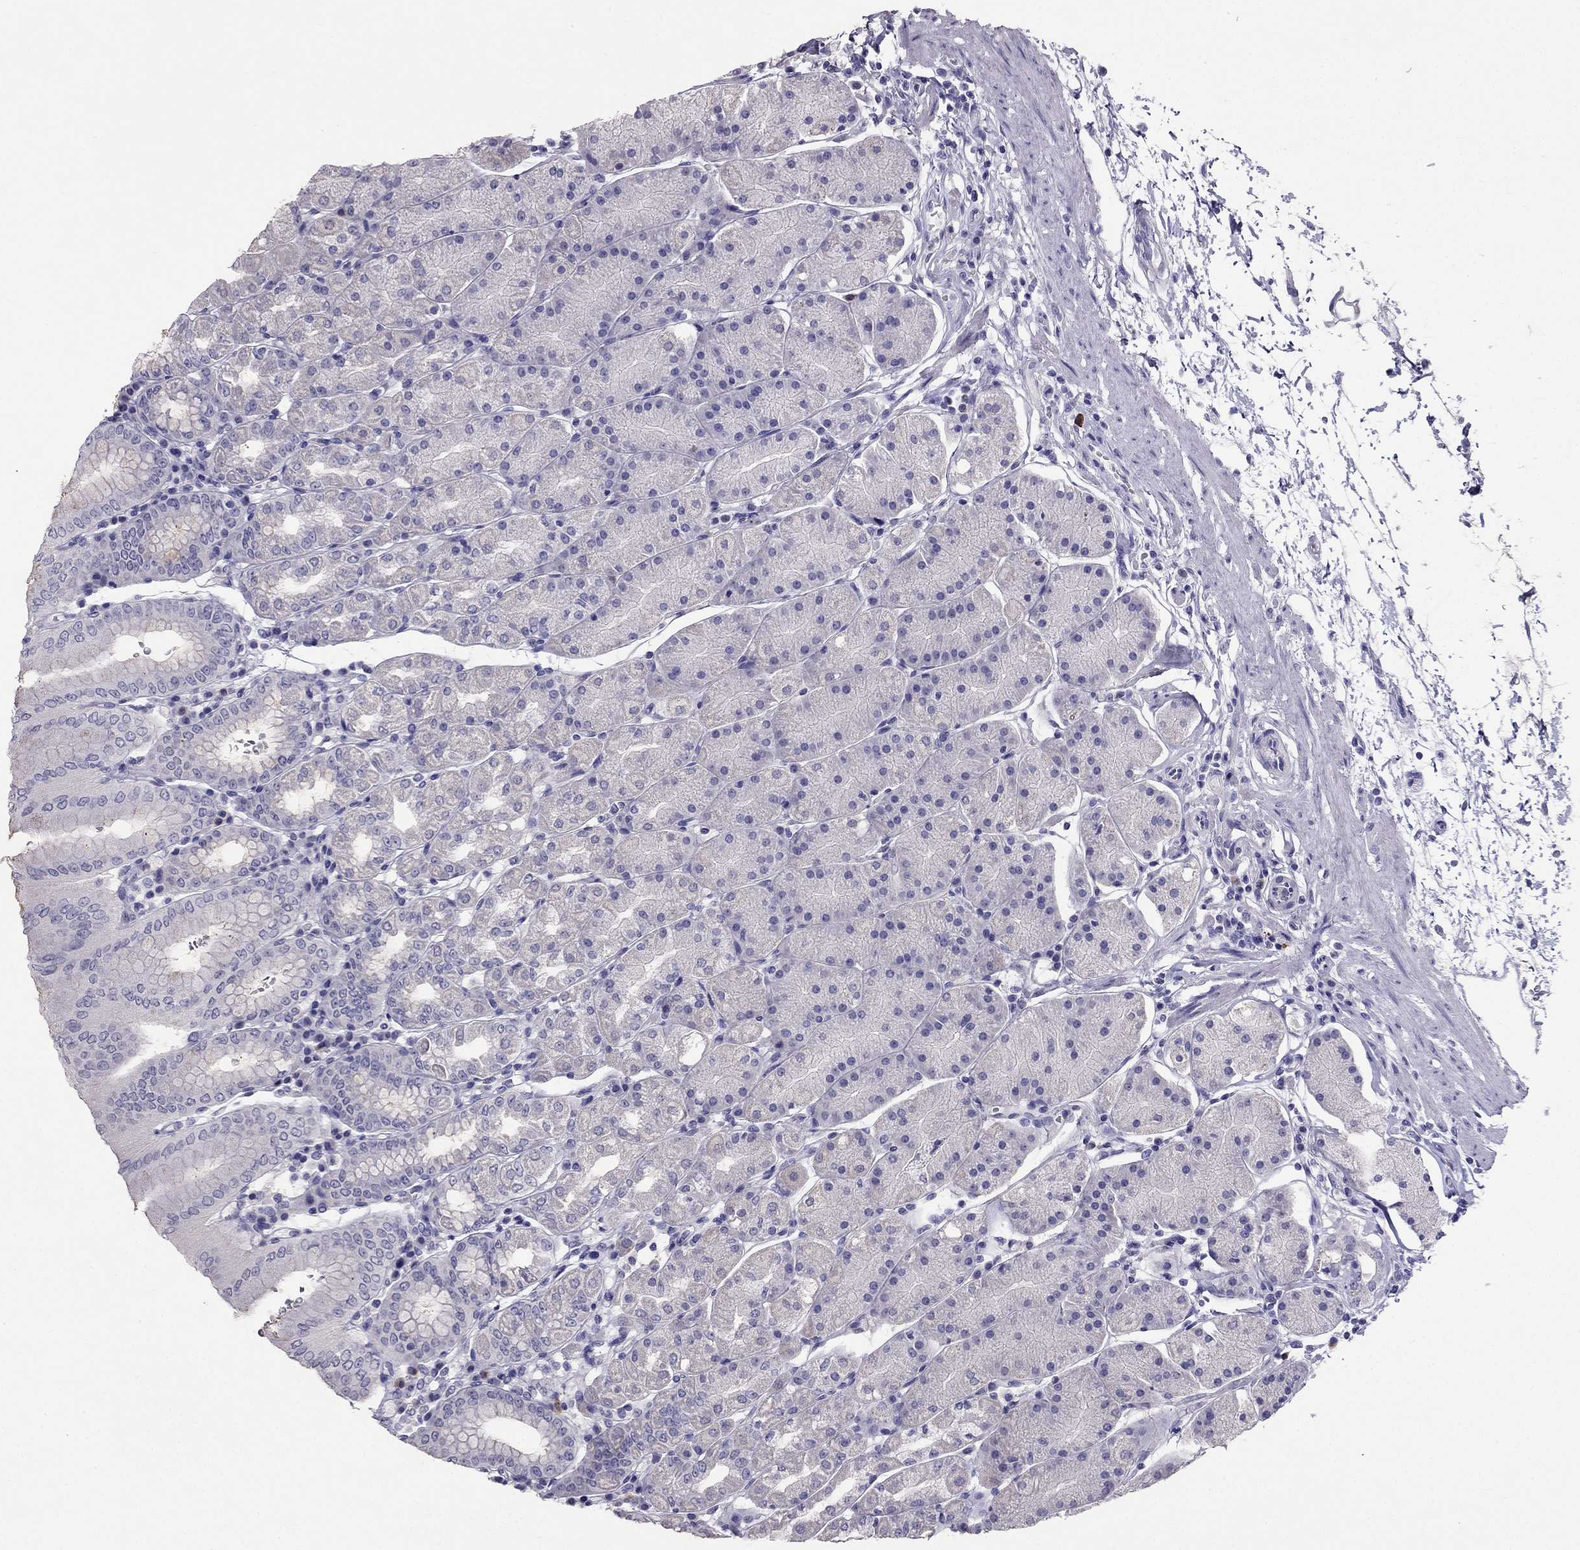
{"staining": {"intensity": "negative", "quantity": "none", "location": "none"}, "tissue": "stomach", "cell_type": "Glandular cells", "image_type": "normal", "snomed": [{"axis": "morphology", "description": "Normal tissue, NOS"}, {"axis": "topography", "description": "Stomach"}], "caption": "Immunohistochemistry micrograph of normal stomach stained for a protein (brown), which shows no expression in glandular cells. The staining is performed using DAB (3,3'-diaminobenzidine) brown chromogen with nuclei counter-stained in using hematoxylin.", "gene": "ARID3A", "patient": {"sex": "male", "age": 54}}